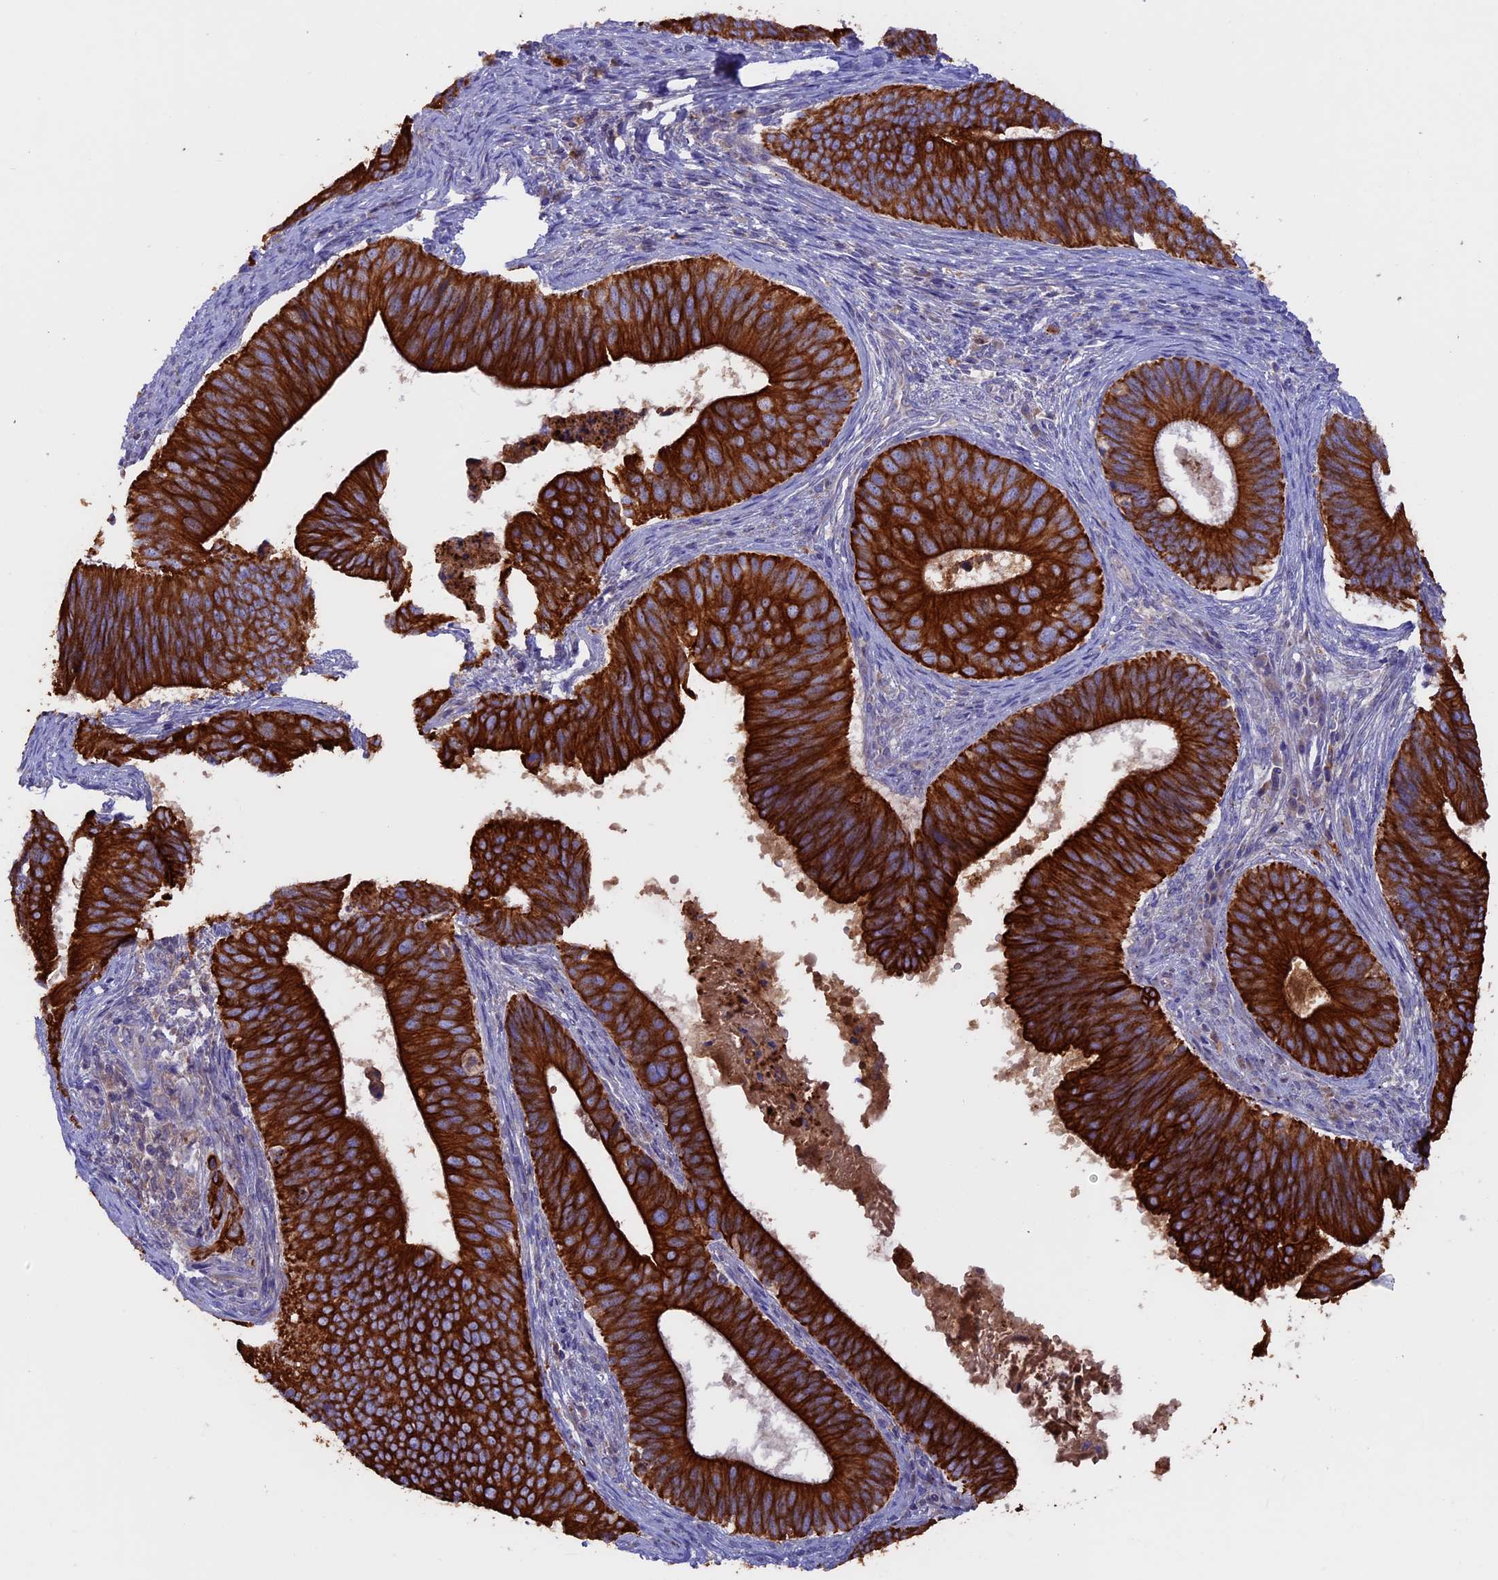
{"staining": {"intensity": "strong", "quantity": ">75%", "location": "cytoplasmic/membranous"}, "tissue": "cervical cancer", "cell_type": "Tumor cells", "image_type": "cancer", "snomed": [{"axis": "morphology", "description": "Adenocarcinoma, NOS"}, {"axis": "topography", "description": "Cervix"}], "caption": "A histopathology image showing strong cytoplasmic/membranous positivity in approximately >75% of tumor cells in cervical cancer (adenocarcinoma), as visualized by brown immunohistochemical staining.", "gene": "PTPN9", "patient": {"sex": "female", "age": 42}}